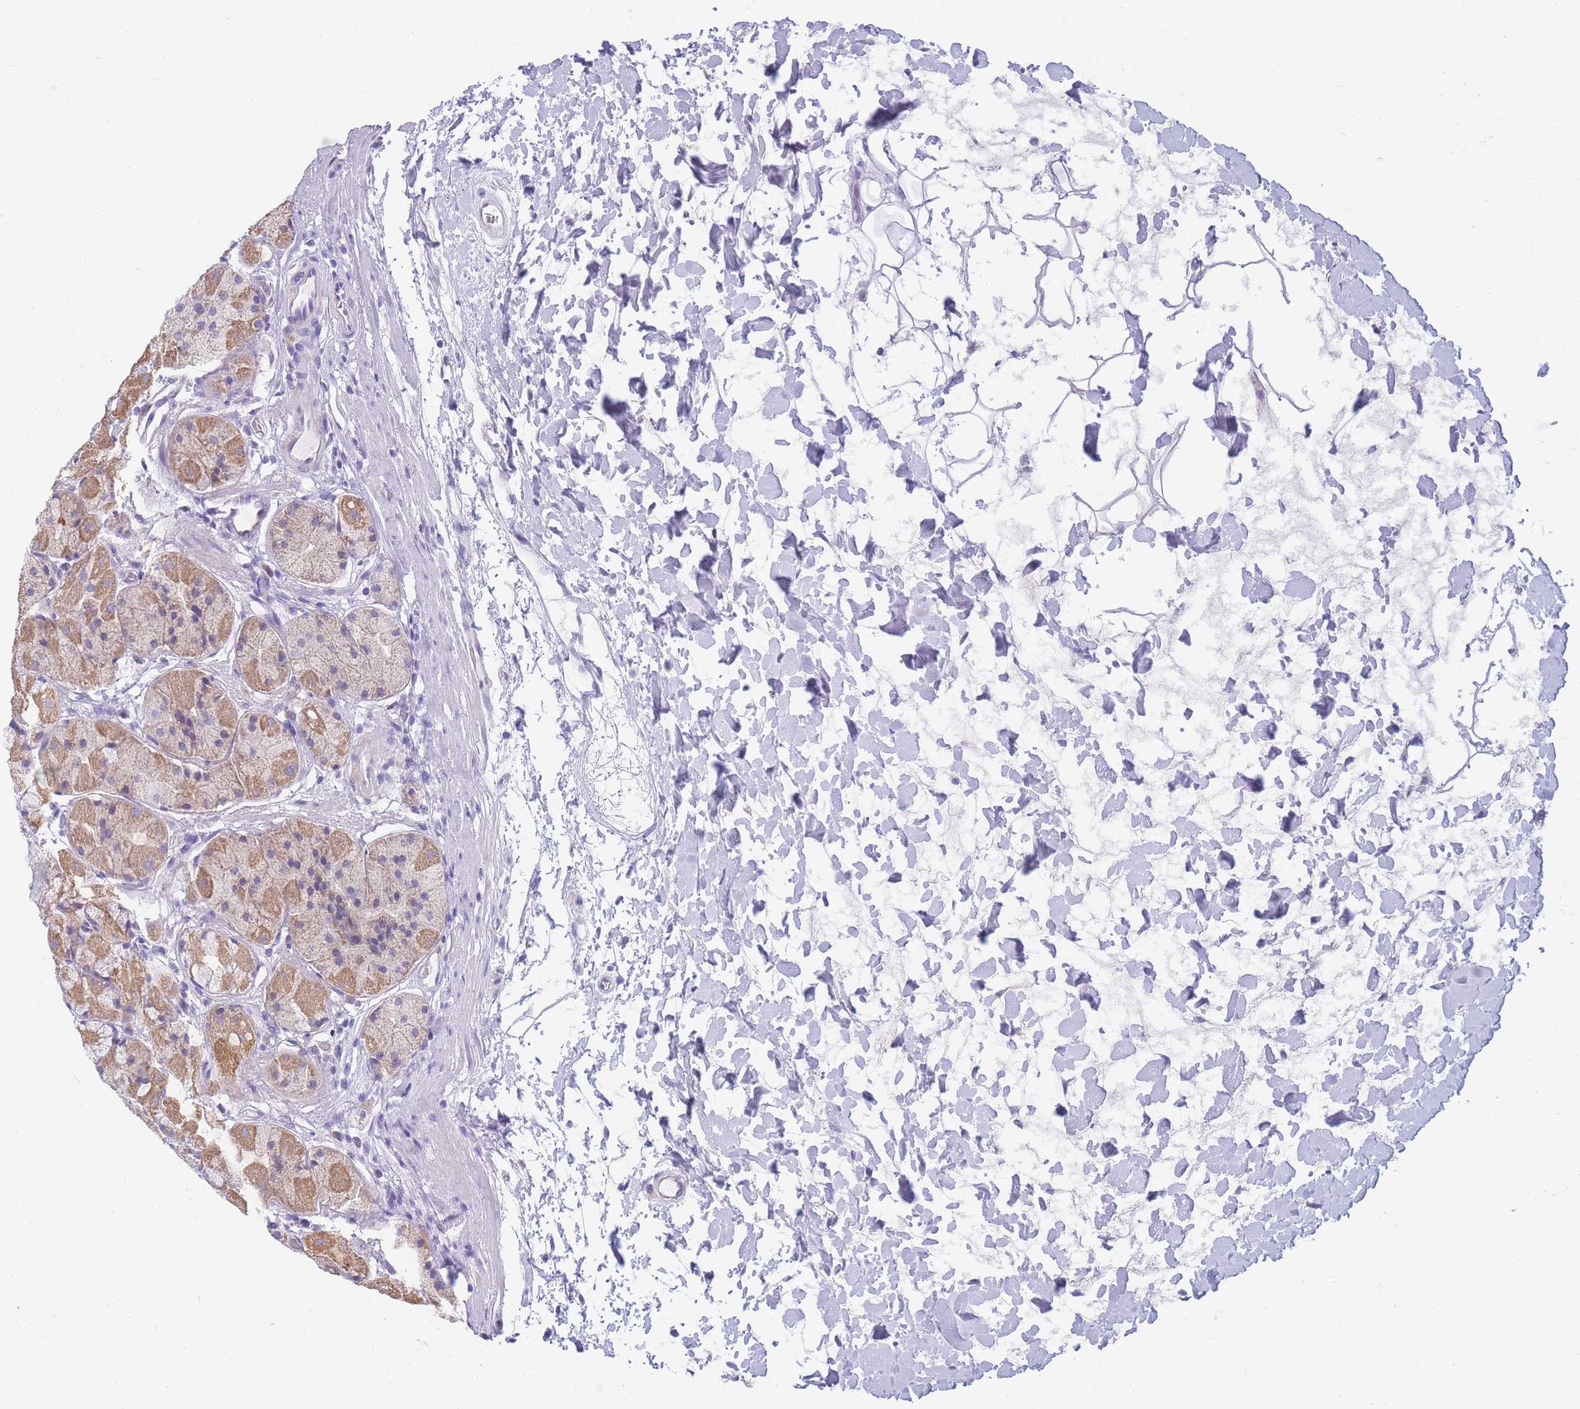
{"staining": {"intensity": "moderate", "quantity": "25%-75%", "location": "cytoplasmic/membranous"}, "tissue": "stomach", "cell_type": "Glandular cells", "image_type": "normal", "snomed": [{"axis": "morphology", "description": "Normal tissue, NOS"}, {"axis": "topography", "description": "Stomach"}], "caption": "Immunohistochemical staining of unremarkable human stomach demonstrates moderate cytoplasmic/membranous protein expression in about 25%-75% of glandular cells. (Stains: DAB in brown, nuclei in blue, Microscopy: brightfield microscopy at high magnification).", "gene": "DHRS11", "patient": {"sex": "male", "age": 57}}